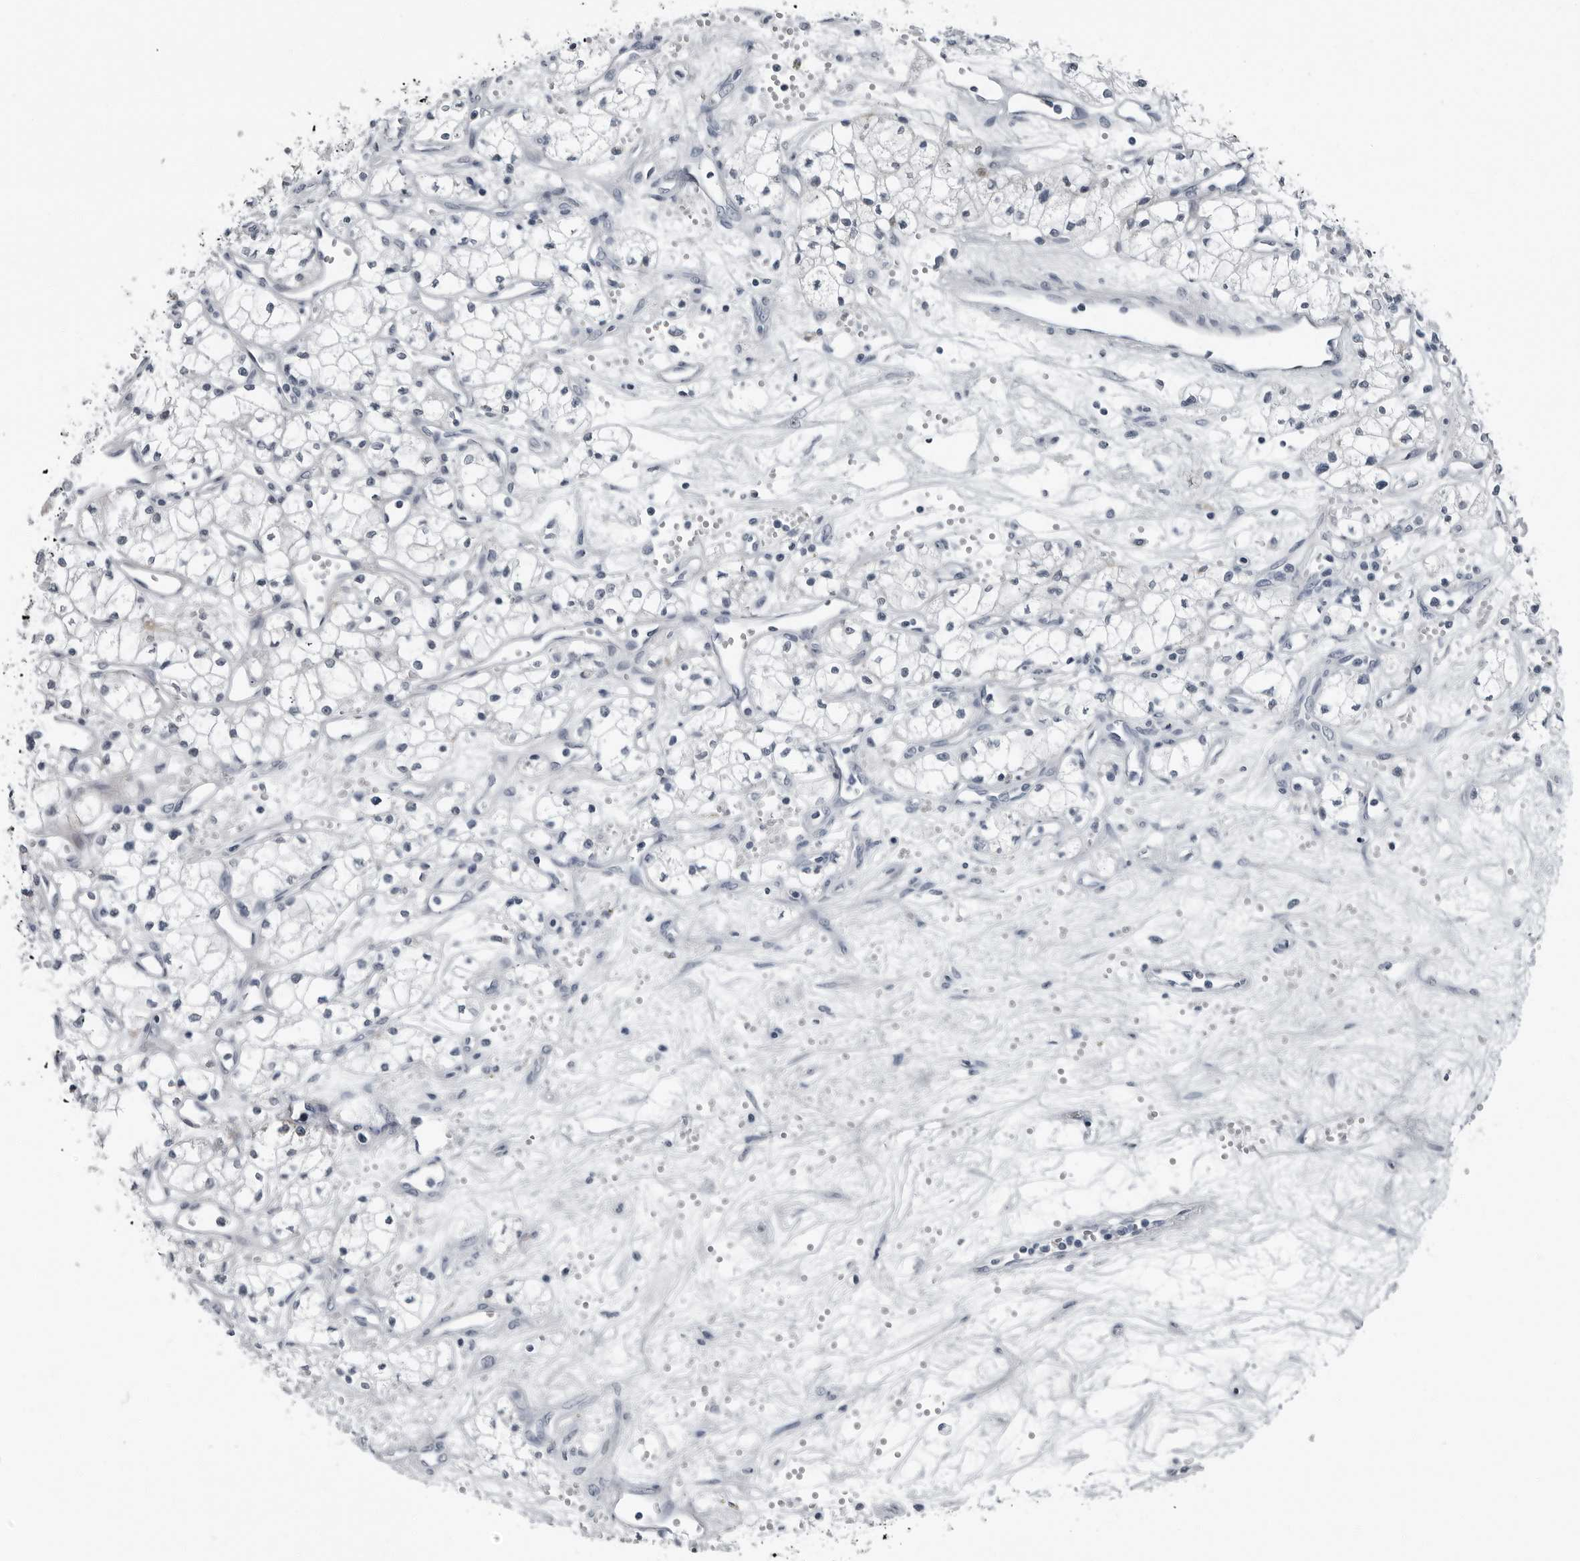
{"staining": {"intensity": "negative", "quantity": "none", "location": "none"}, "tissue": "renal cancer", "cell_type": "Tumor cells", "image_type": "cancer", "snomed": [{"axis": "morphology", "description": "Adenocarcinoma, NOS"}, {"axis": "topography", "description": "Kidney"}], "caption": "Tumor cells are negative for protein expression in human renal cancer (adenocarcinoma). Brightfield microscopy of immunohistochemistry (IHC) stained with DAB (3,3'-diaminobenzidine) (brown) and hematoxylin (blue), captured at high magnification.", "gene": "PDCD11", "patient": {"sex": "male", "age": 59}}